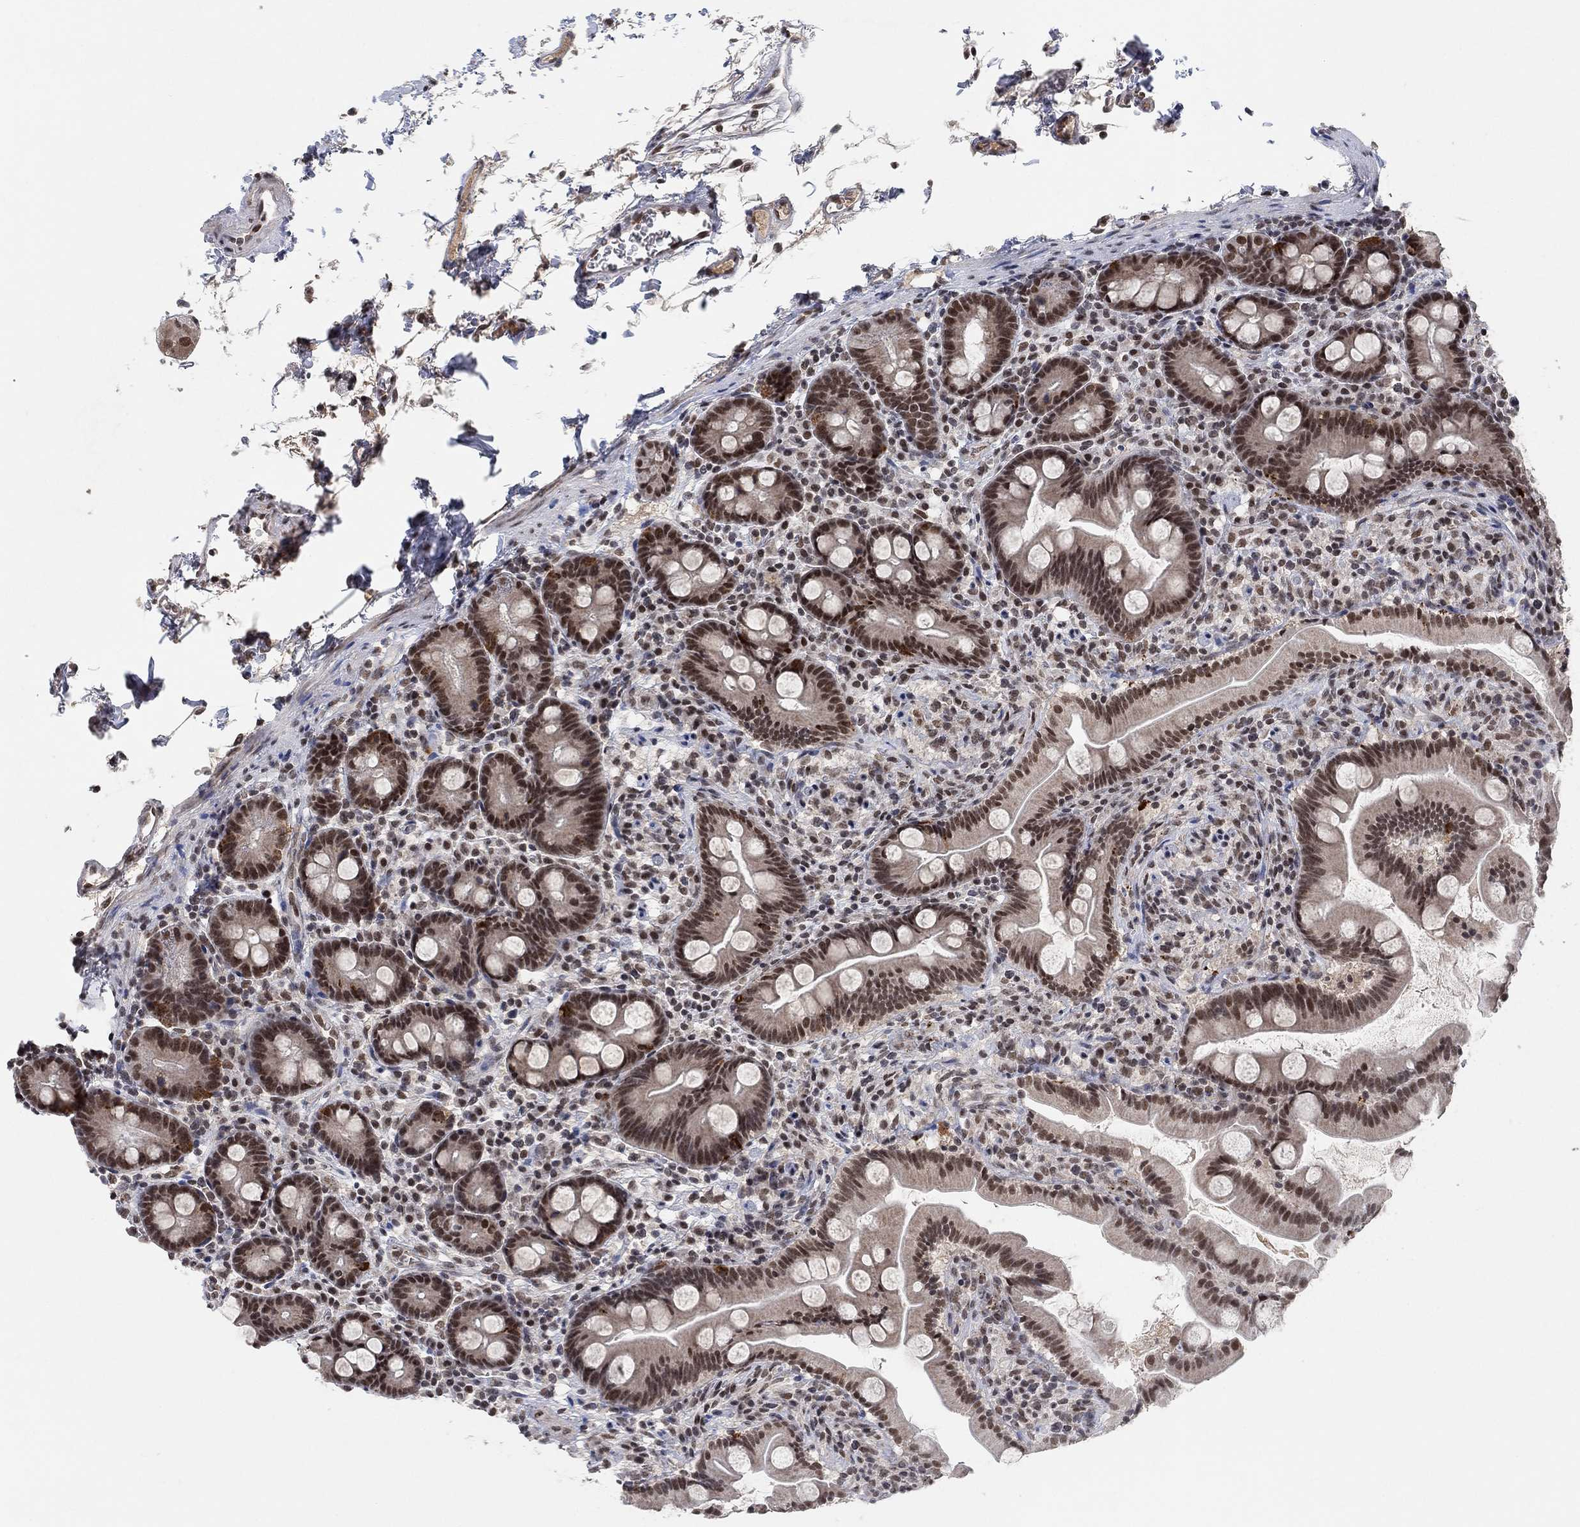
{"staining": {"intensity": "strong", "quantity": "25%-75%", "location": "nuclear"}, "tissue": "small intestine", "cell_type": "Glandular cells", "image_type": "normal", "snomed": [{"axis": "morphology", "description": "Normal tissue, NOS"}, {"axis": "topography", "description": "Small intestine"}], "caption": "Unremarkable small intestine was stained to show a protein in brown. There is high levels of strong nuclear positivity in about 25%-75% of glandular cells.", "gene": "THAP8", "patient": {"sex": "female", "age": 44}}